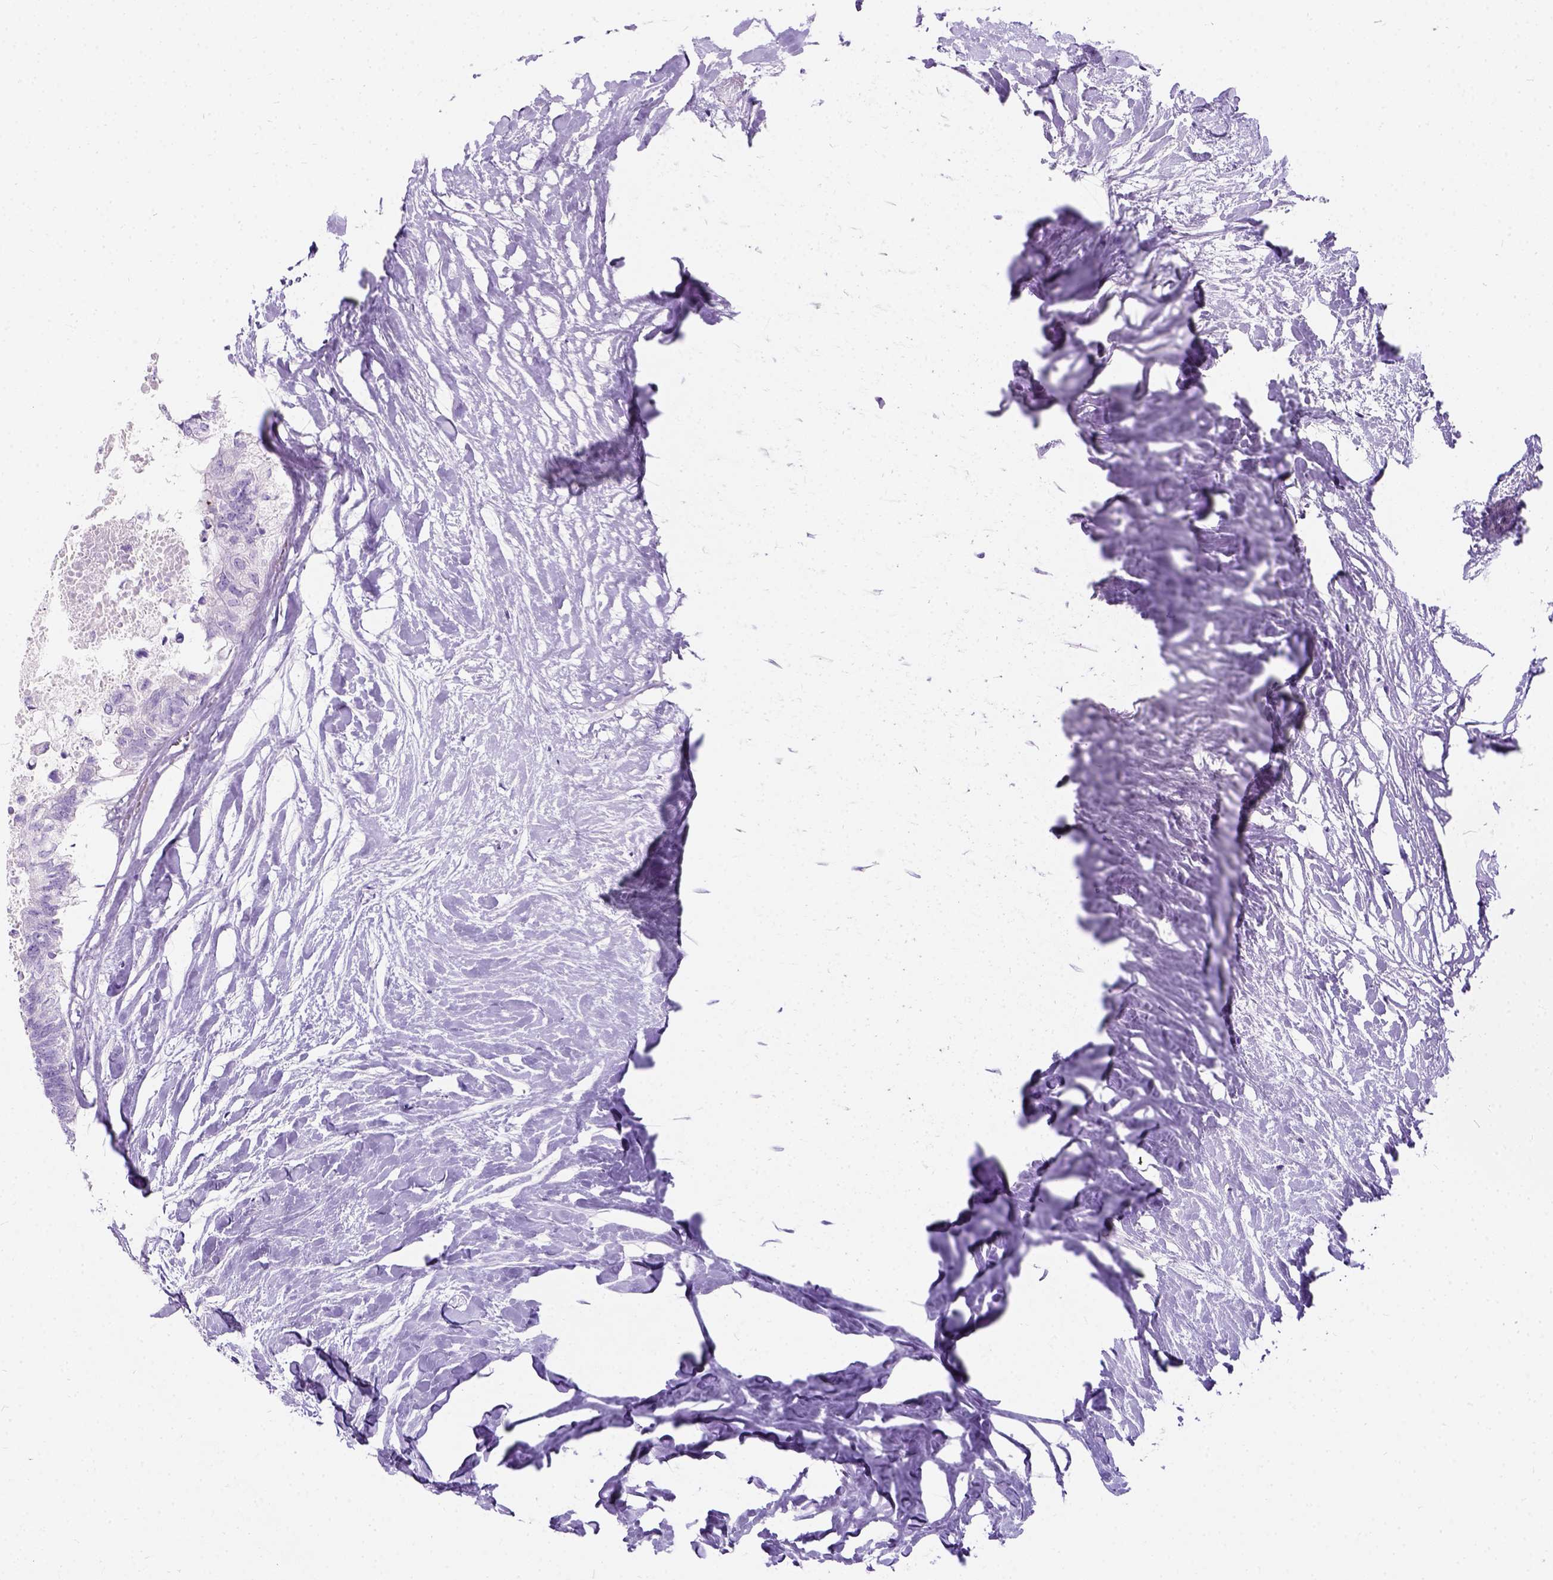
{"staining": {"intensity": "negative", "quantity": "none", "location": "none"}, "tissue": "colorectal cancer", "cell_type": "Tumor cells", "image_type": "cancer", "snomed": [{"axis": "morphology", "description": "Adenocarcinoma, NOS"}, {"axis": "topography", "description": "Colon"}, {"axis": "topography", "description": "Rectum"}], "caption": "The histopathology image demonstrates no staining of tumor cells in colorectal adenocarcinoma.", "gene": "C7orf57", "patient": {"sex": "male", "age": 57}}